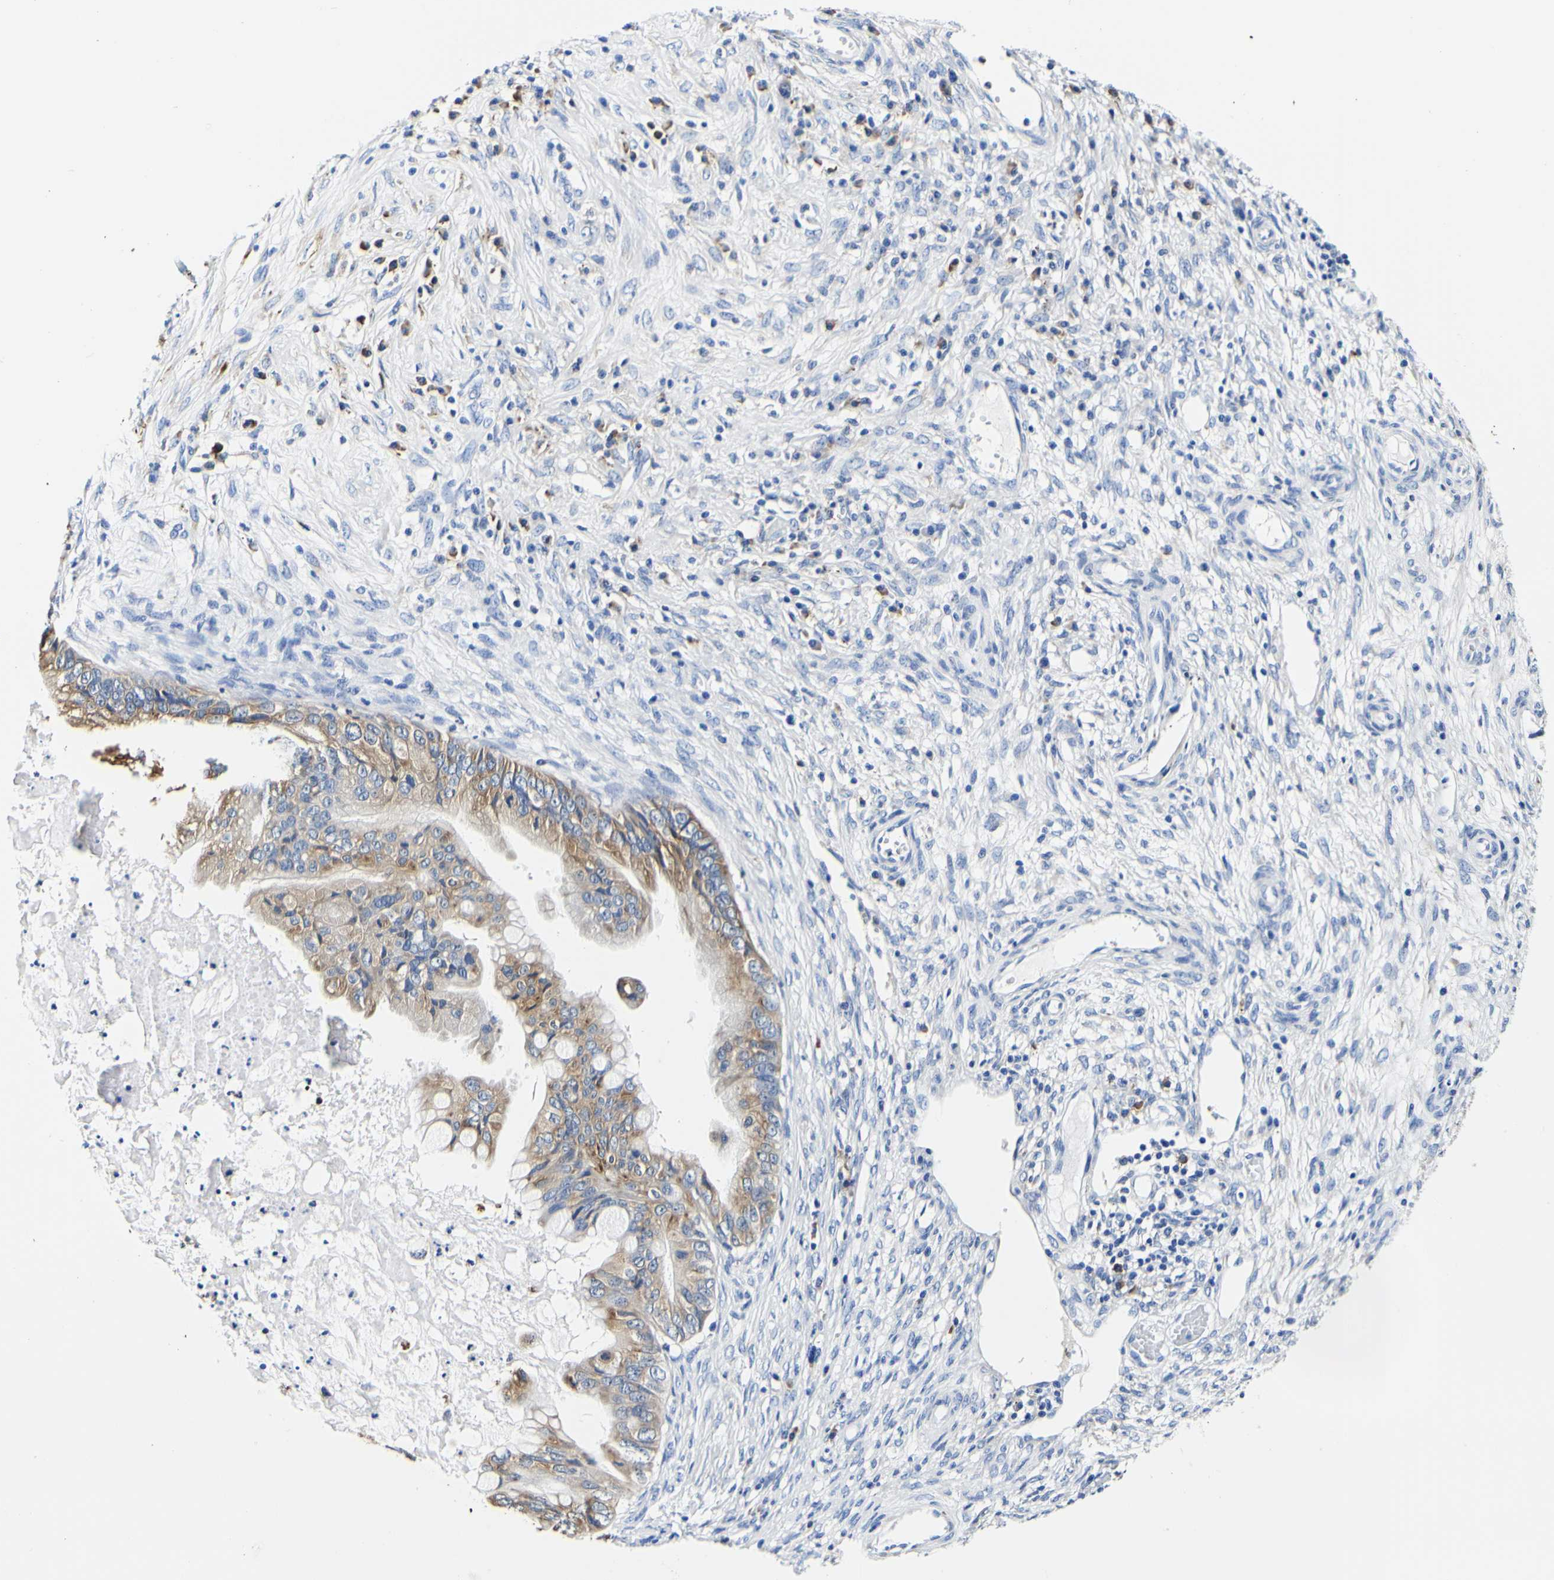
{"staining": {"intensity": "weak", "quantity": "25%-75%", "location": "cytoplasmic/membranous"}, "tissue": "ovarian cancer", "cell_type": "Tumor cells", "image_type": "cancer", "snomed": [{"axis": "morphology", "description": "Cystadenocarcinoma, mucinous, NOS"}, {"axis": "topography", "description": "Ovary"}], "caption": "High-magnification brightfield microscopy of ovarian mucinous cystadenocarcinoma stained with DAB (3,3'-diaminobenzidine) (brown) and counterstained with hematoxylin (blue). tumor cells exhibit weak cytoplasmic/membranous staining is identified in approximately25%-75% of cells.", "gene": "P4HB", "patient": {"sex": "female", "age": 80}}